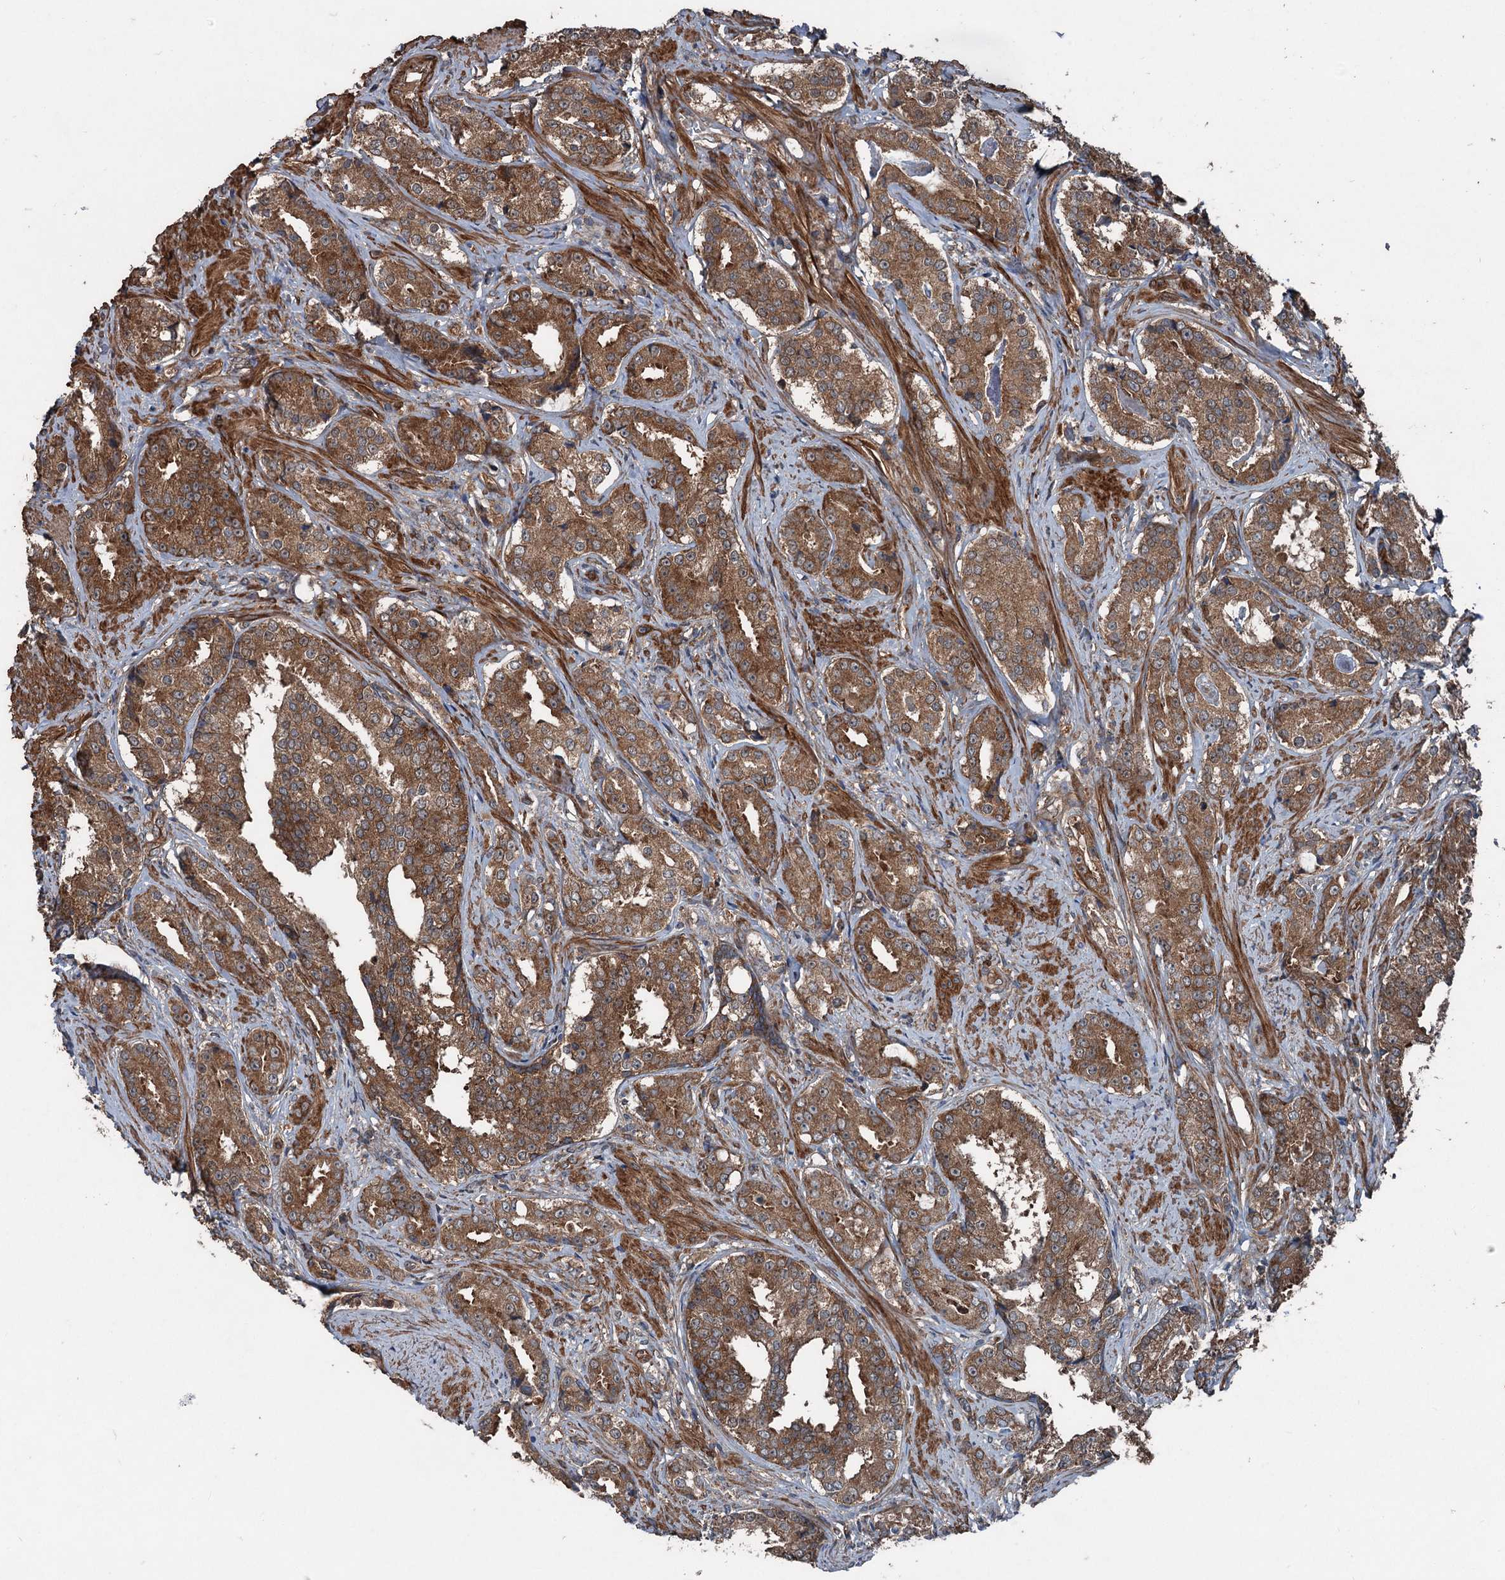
{"staining": {"intensity": "moderate", "quantity": ">75%", "location": "cytoplasmic/membranous"}, "tissue": "prostate cancer", "cell_type": "Tumor cells", "image_type": "cancer", "snomed": [{"axis": "morphology", "description": "Adenocarcinoma, High grade"}, {"axis": "topography", "description": "Prostate"}], "caption": "High-magnification brightfield microscopy of prostate cancer (adenocarcinoma (high-grade)) stained with DAB (3,3'-diaminobenzidine) (brown) and counterstained with hematoxylin (blue). tumor cells exhibit moderate cytoplasmic/membranous expression is identified in approximately>75% of cells. The staining was performed using DAB (3,3'-diaminobenzidine) to visualize the protein expression in brown, while the nuclei were stained in blue with hematoxylin (Magnification: 20x).", "gene": "RNF214", "patient": {"sex": "male", "age": 58}}